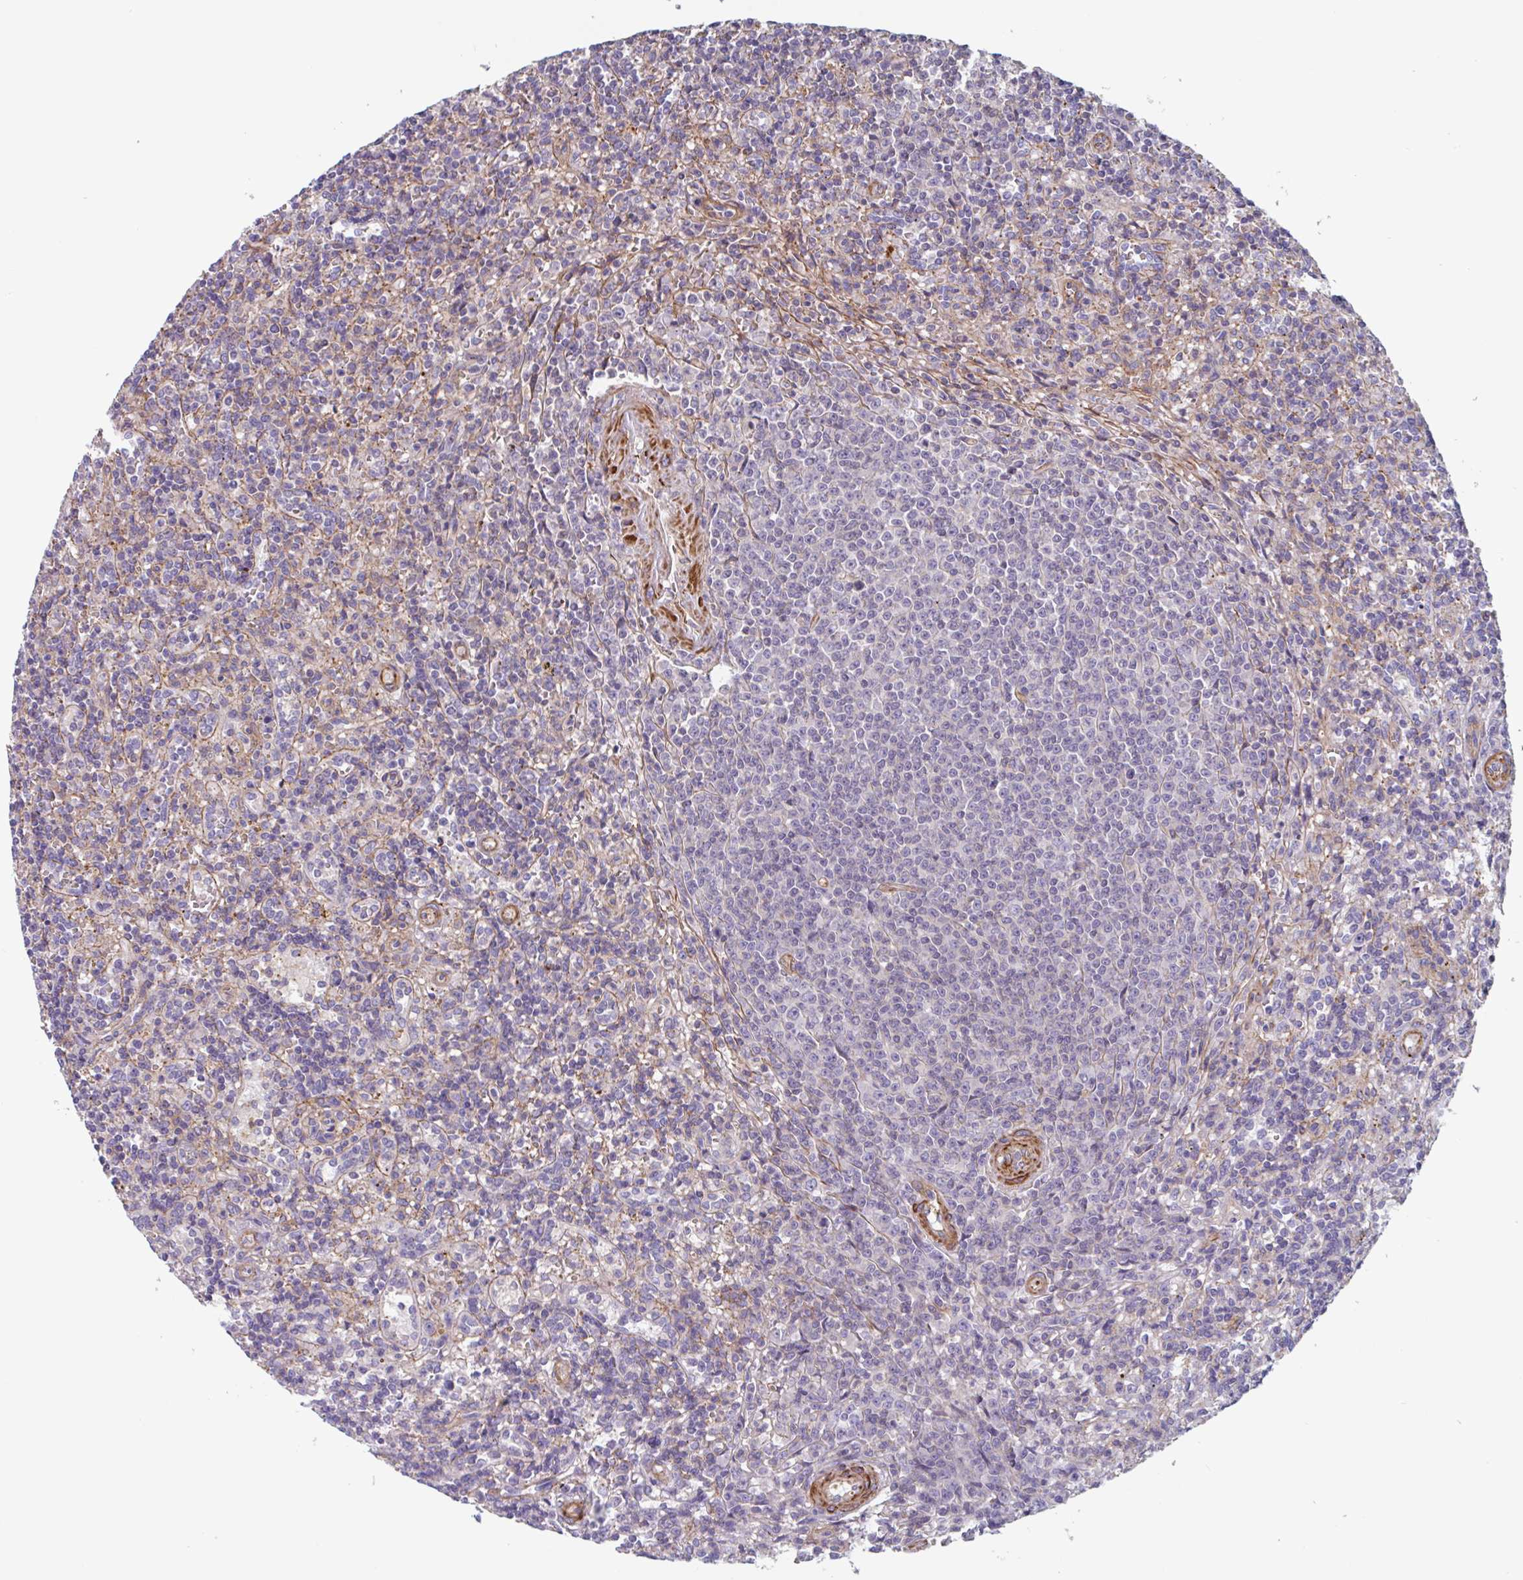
{"staining": {"intensity": "negative", "quantity": "none", "location": "none"}, "tissue": "lymphoma", "cell_type": "Tumor cells", "image_type": "cancer", "snomed": [{"axis": "morphology", "description": "Malignant lymphoma, non-Hodgkin's type, Low grade"}, {"axis": "topography", "description": "Spleen"}], "caption": "A high-resolution photomicrograph shows immunohistochemistry staining of malignant lymphoma, non-Hodgkin's type (low-grade), which displays no significant staining in tumor cells. (DAB (3,3'-diaminobenzidine) IHC with hematoxylin counter stain).", "gene": "SHISA7", "patient": {"sex": "male", "age": 67}}